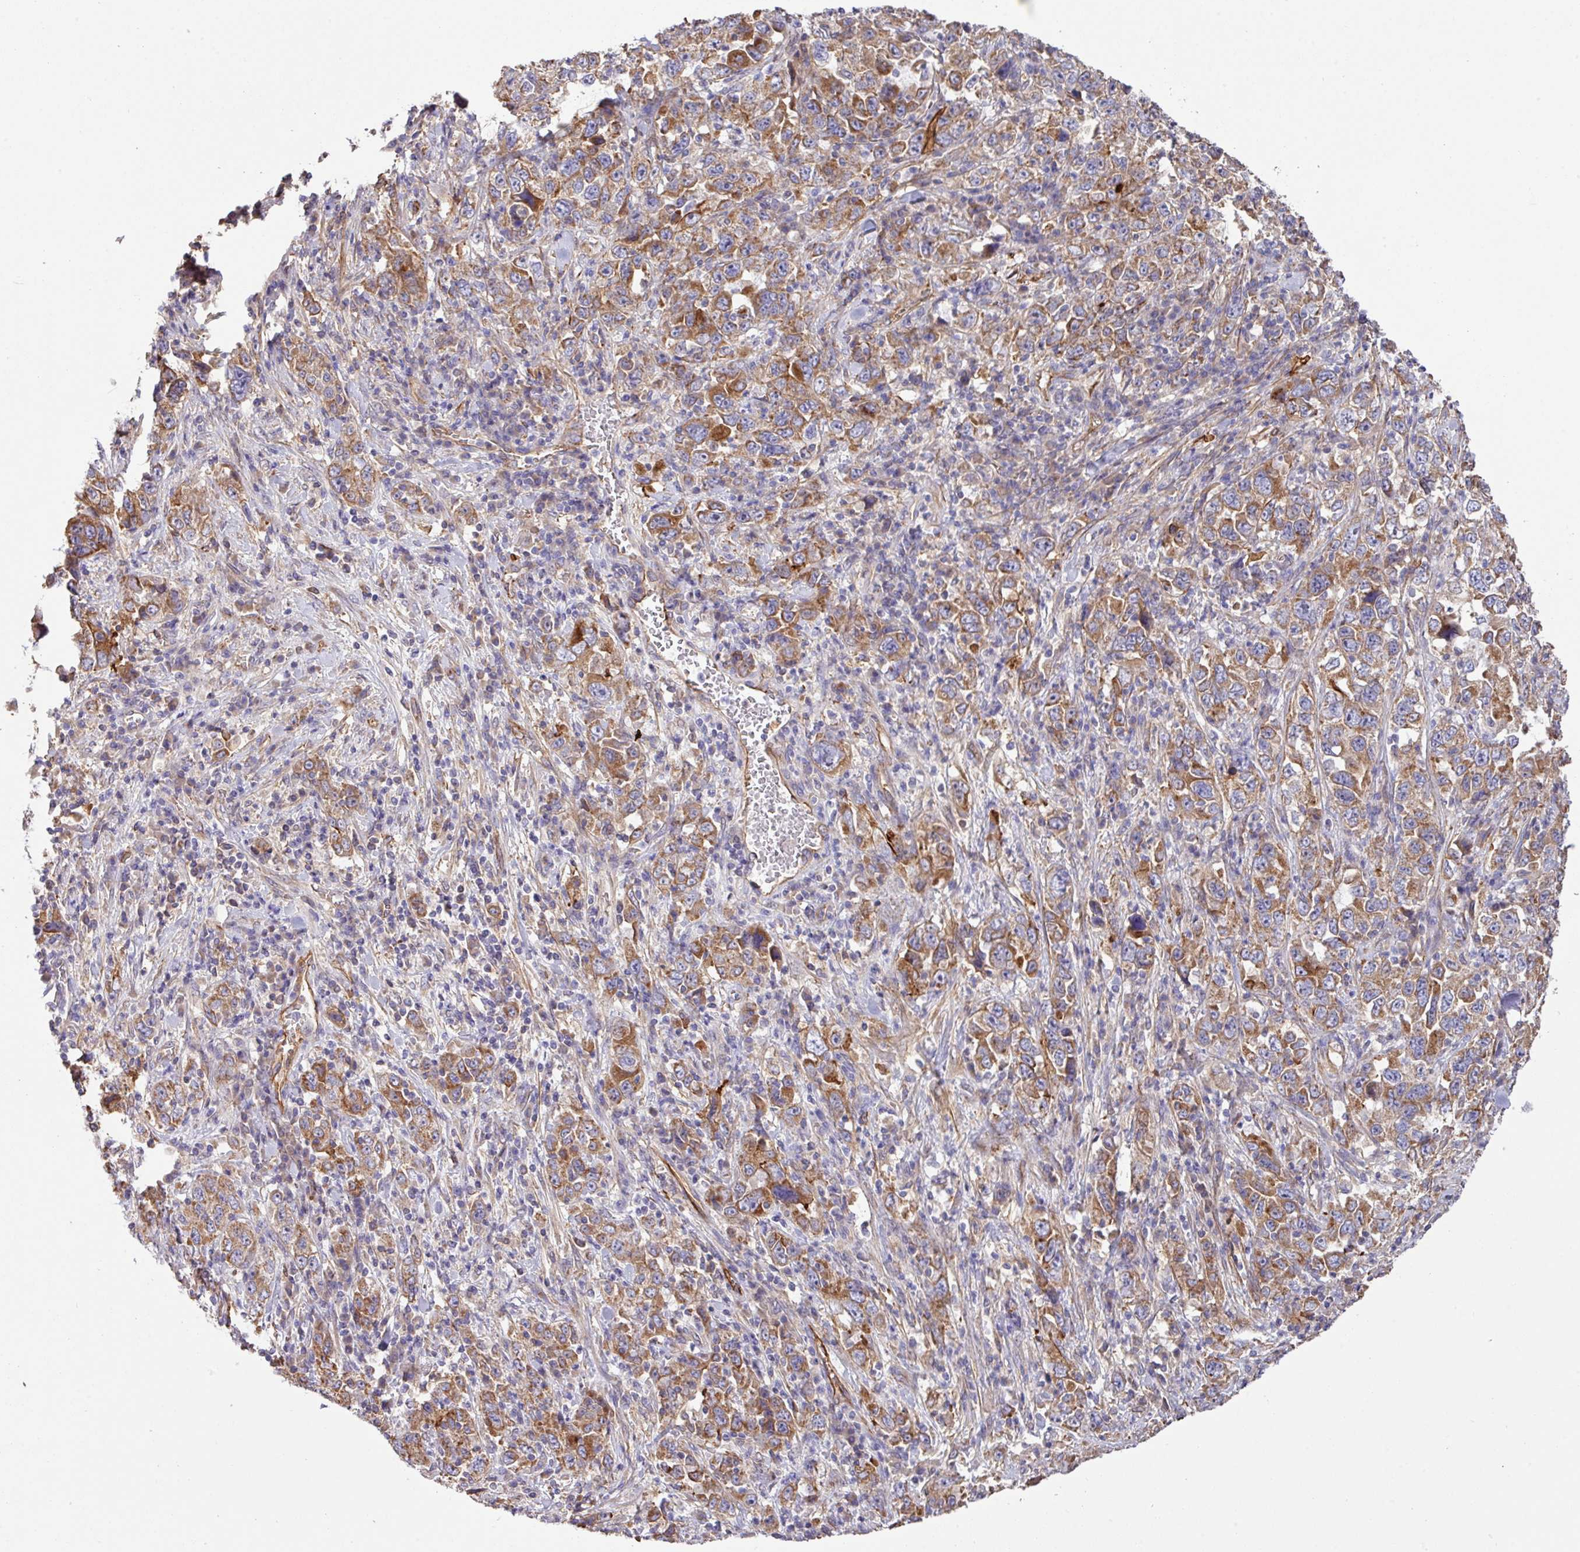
{"staining": {"intensity": "moderate", "quantity": ">75%", "location": "cytoplasmic/membranous"}, "tissue": "stomach cancer", "cell_type": "Tumor cells", "image_type": "cancer", "snomed": [{"axis": "morphology", "description": "Normal tissue, NOS"}, {"axis": "morphology", "description": "Adenocarcinoma, NOS"}, {"axis": "topography", "description": "Stomach, upper"}, {"axis": "topography", "description": "Stomach"}], "caption": "Immunohistochemistry of stomach cancer (adenocarcinoma) displays medium levels of moderate cytoplasmic/membranous expression in approximately >75% of tumor cells.", "gene": "LRRC53", "patient": {"sex": "male", "age": 59}}